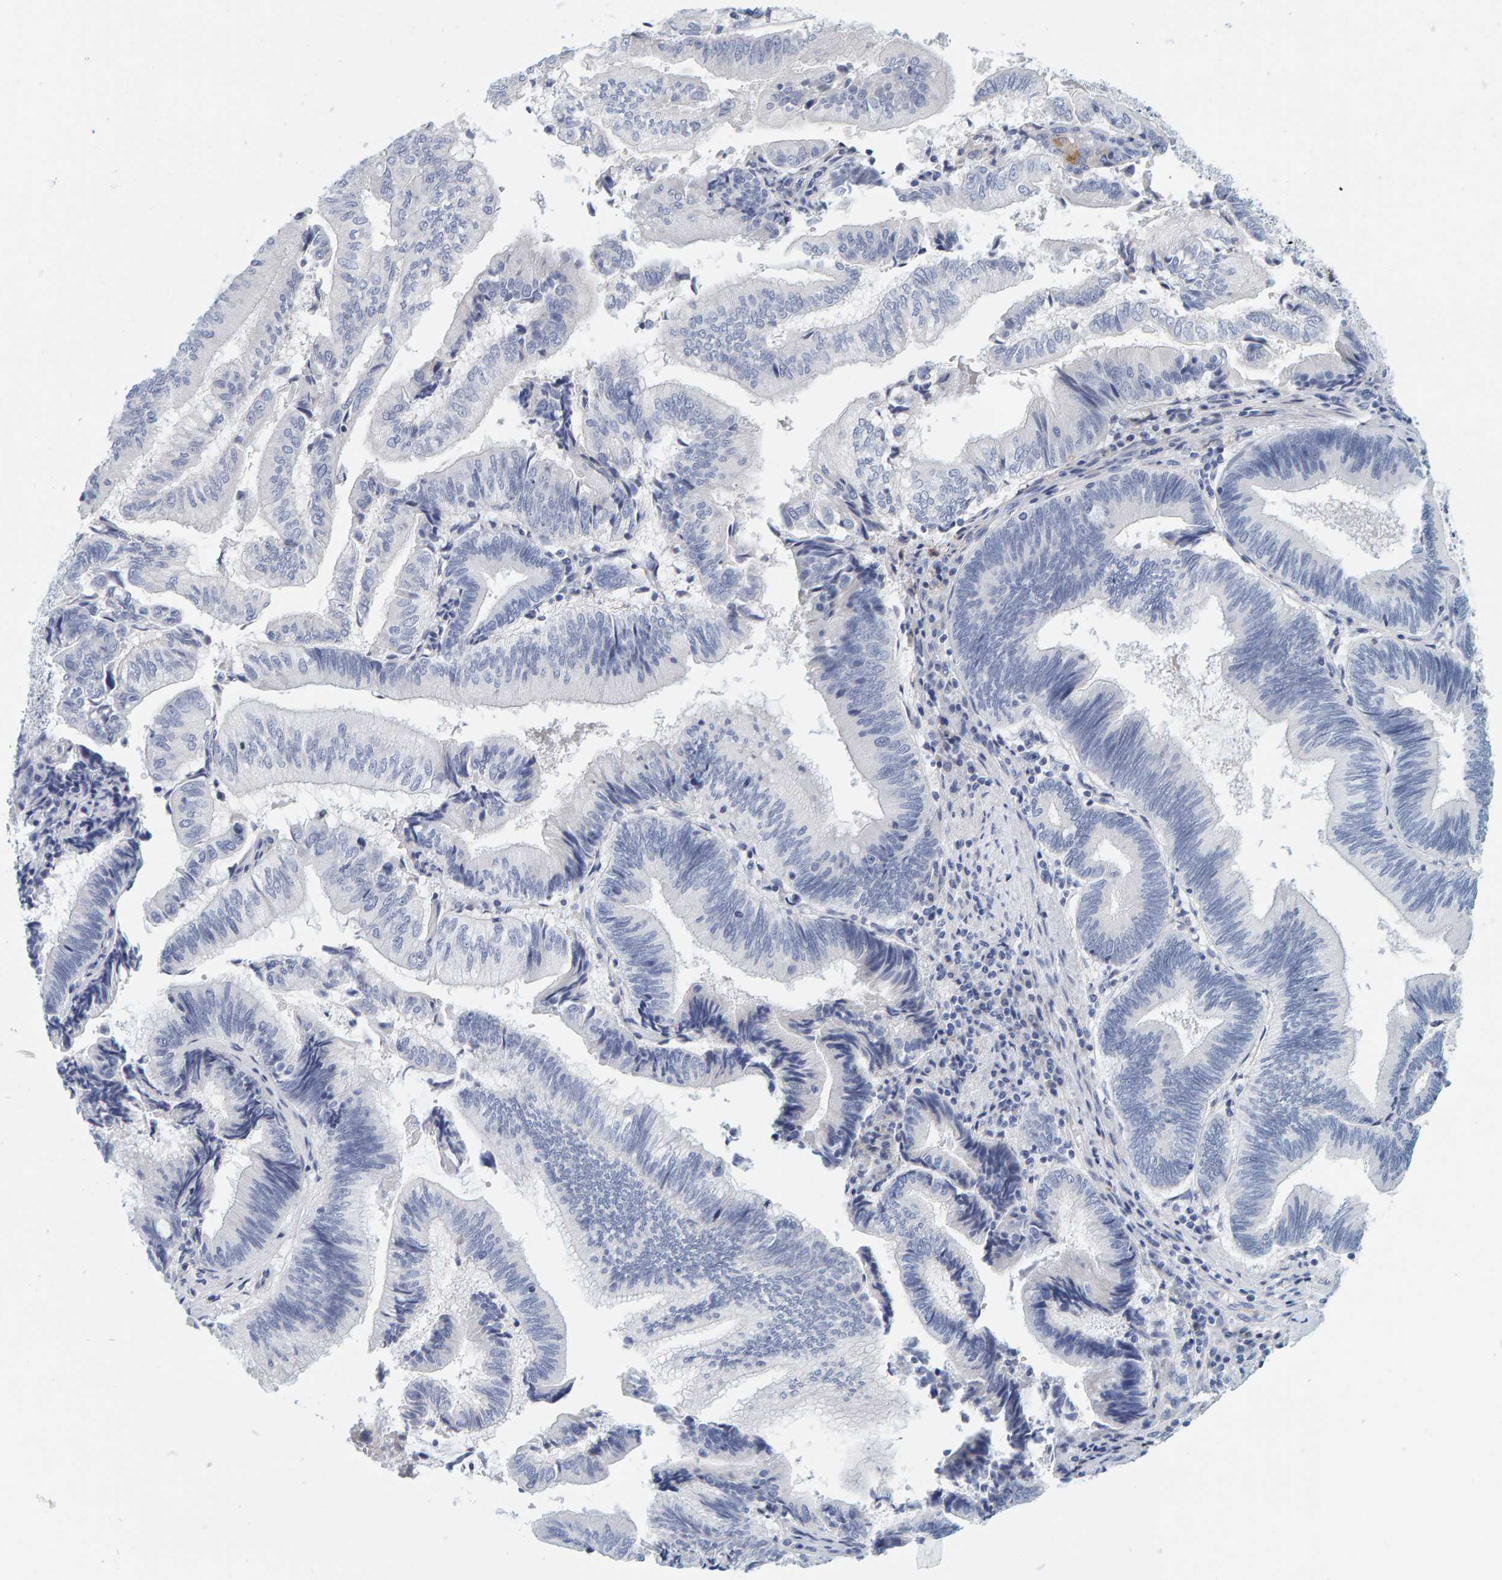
{"staining": {"intensity": "negative", "quantity": "none", "location": "none"}, "tissue": "pancreatic cancer", "cell_type": "Tumor cells", "image_type": "cancer", "snomed": [{"axis": "morphology", "description": "Adenocarcinoma, NOS"}, {"axis": "topography", "description": "Pancreas"}], "caption": "Tumor cells are negative for brown protein staining in adenocarcinoma (pancreatic).", "gene": "MOG", "patient": {"sex": "male", "age": 82}}